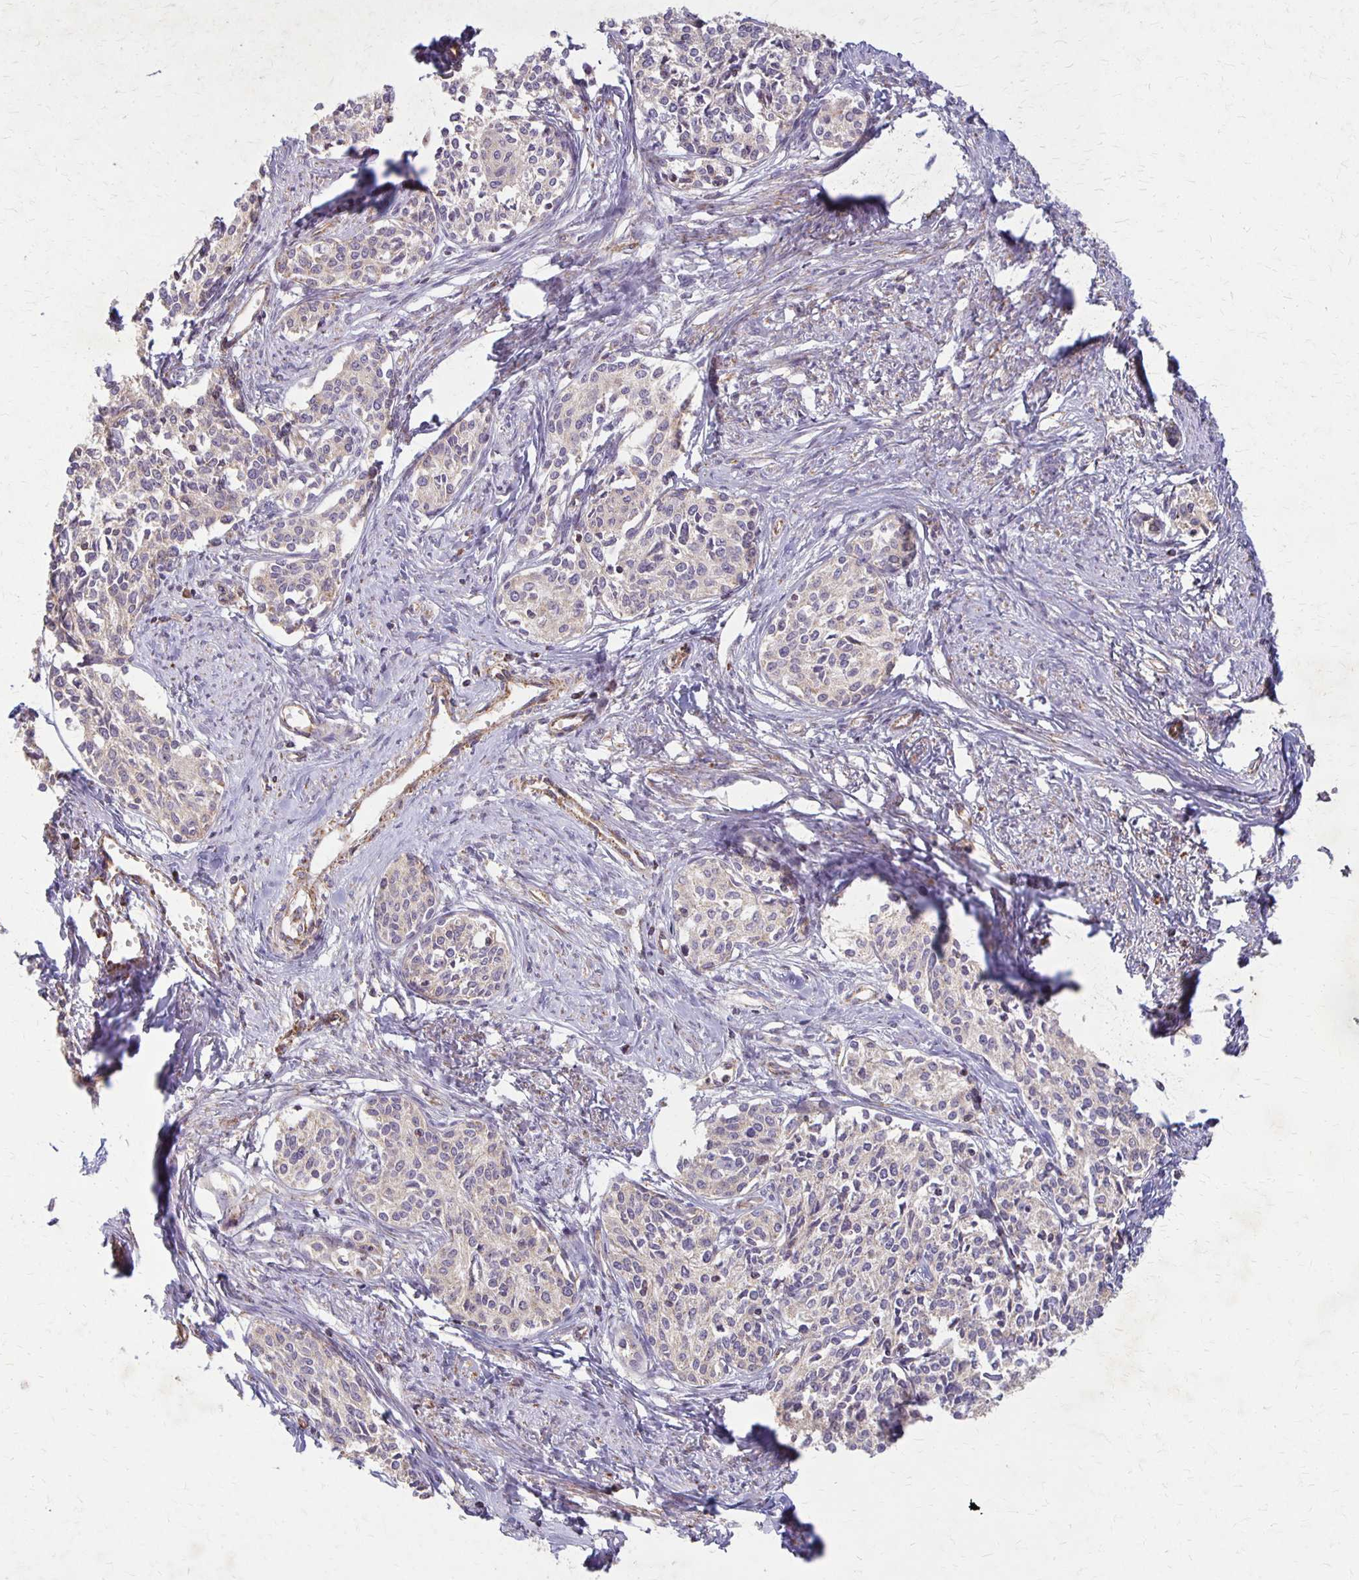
{"staining": {"intensity": "negative", "quantity": "none", "location": "none"}, "tissue": "cervical cancer", "cell_type": "Tumor cells", "image_type": "cancer", "snomed": [{"axis": "morphology", "description": "Squamous cell carcinoma, NOS"}, {"axis": "morphology", "description": "Adenocarcinoma, NOS"}, {"axis": "topography", "description": "Cervix"}], "caption": "Cervical adenocarcinoma was stained to show a protein in brown. There is no significant expression in tumor cells.", "gene": "EIF4EBP2", "patient": {"sex": "female", "age": 52}}